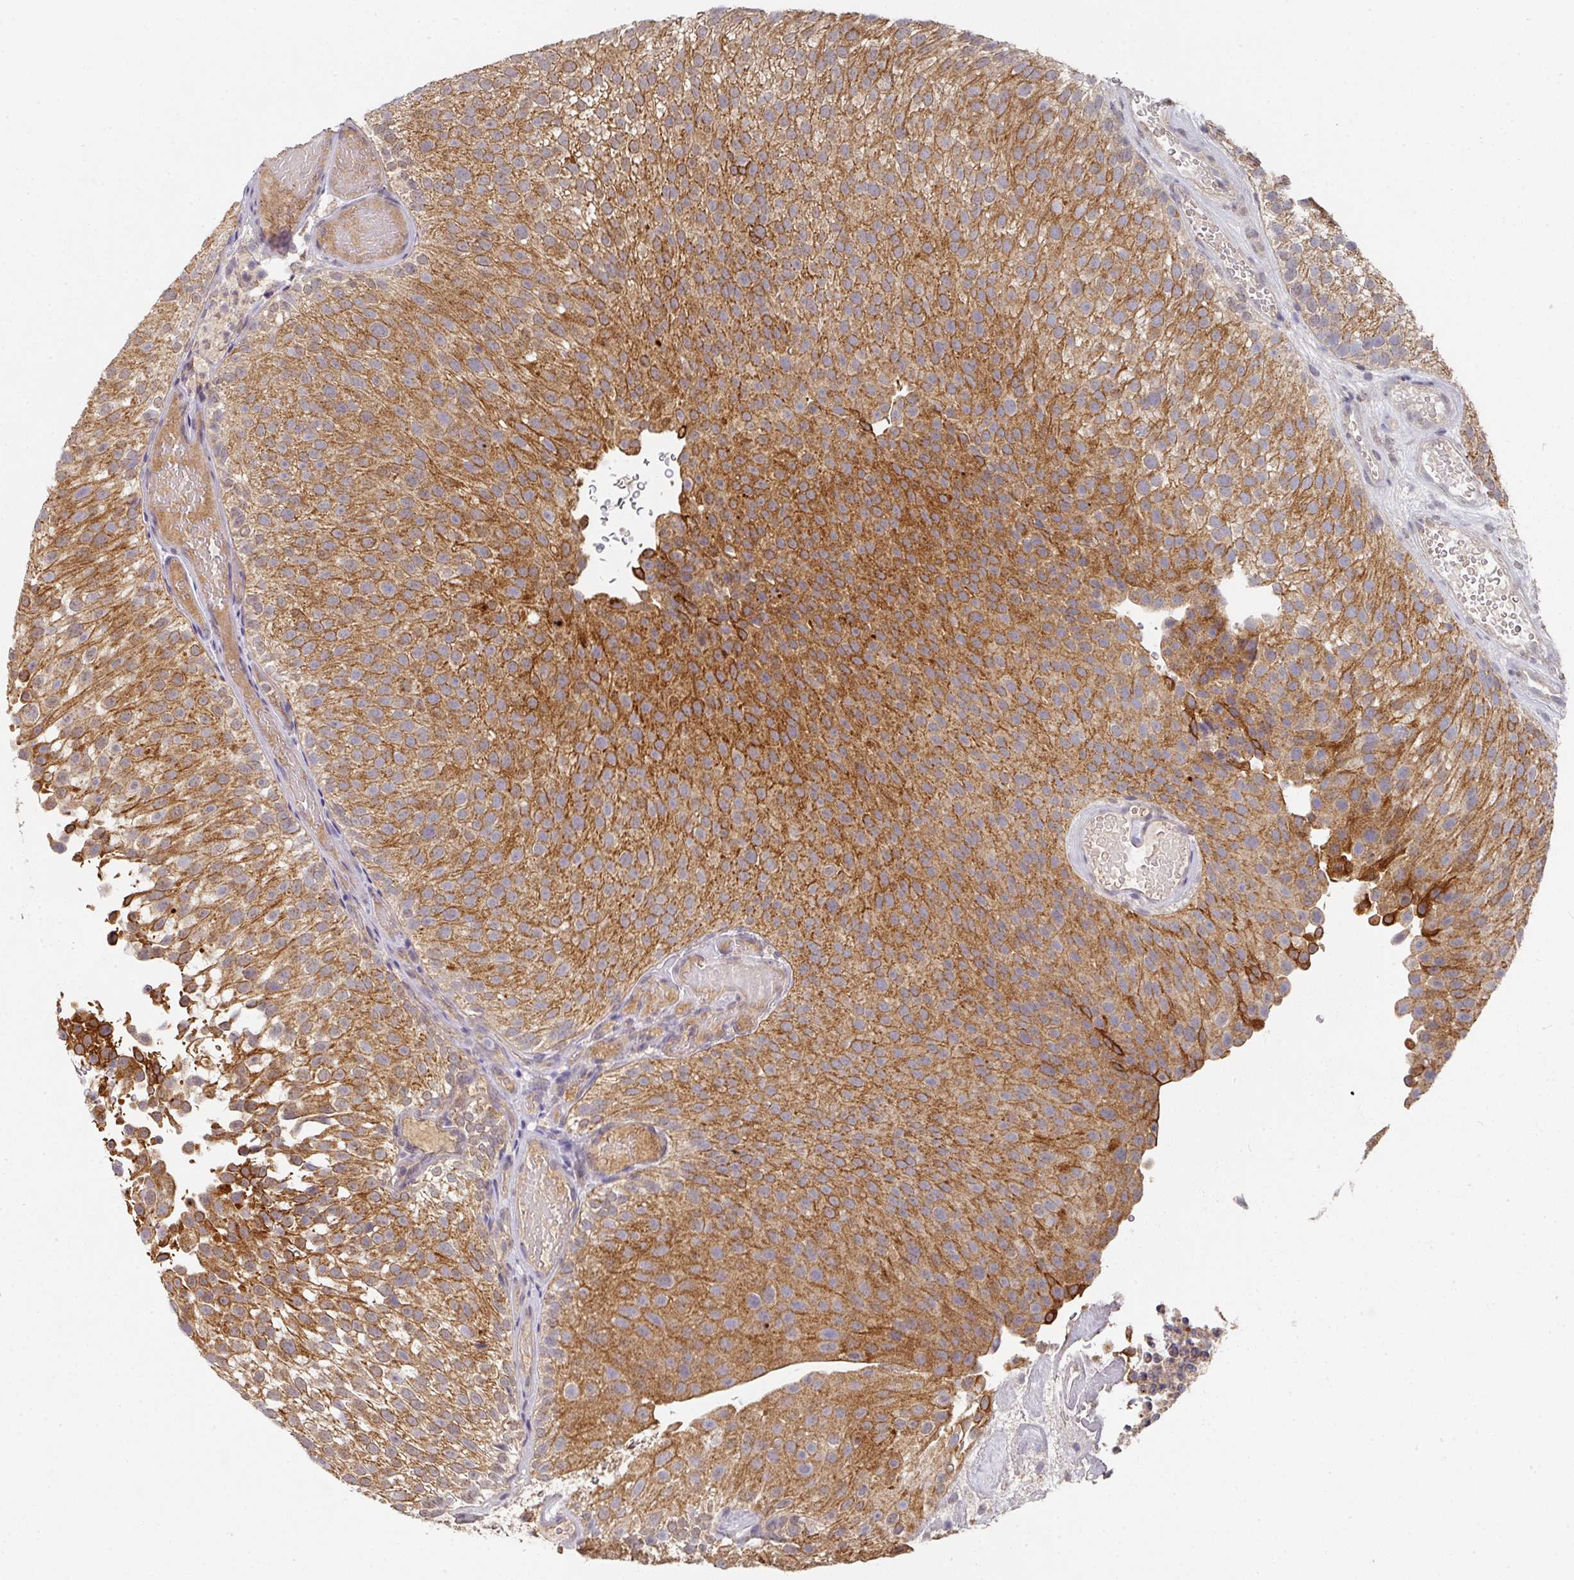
{"staining": {"intensity": "strong", "quantity": ">75%", "location": "cytoplasmic/membranous"}, "tissue": "urothelial cancer", "cell_type": "Tumor cells", "image_type": "cancer", "snomed": [{"axis": "morphology", "description": "Urothelial carcinoma, Low grade"}, {"axis": "topography", "description": "Urinary bladder"}], "caption": "A micrograph of low-grade urothelial carcinoma stained for a protein exhibits strong cytoplasmic/membranous brown staining in tumor cells.", "gene": "EXTL3", "patient": {"sex": "male", "age": 78}}